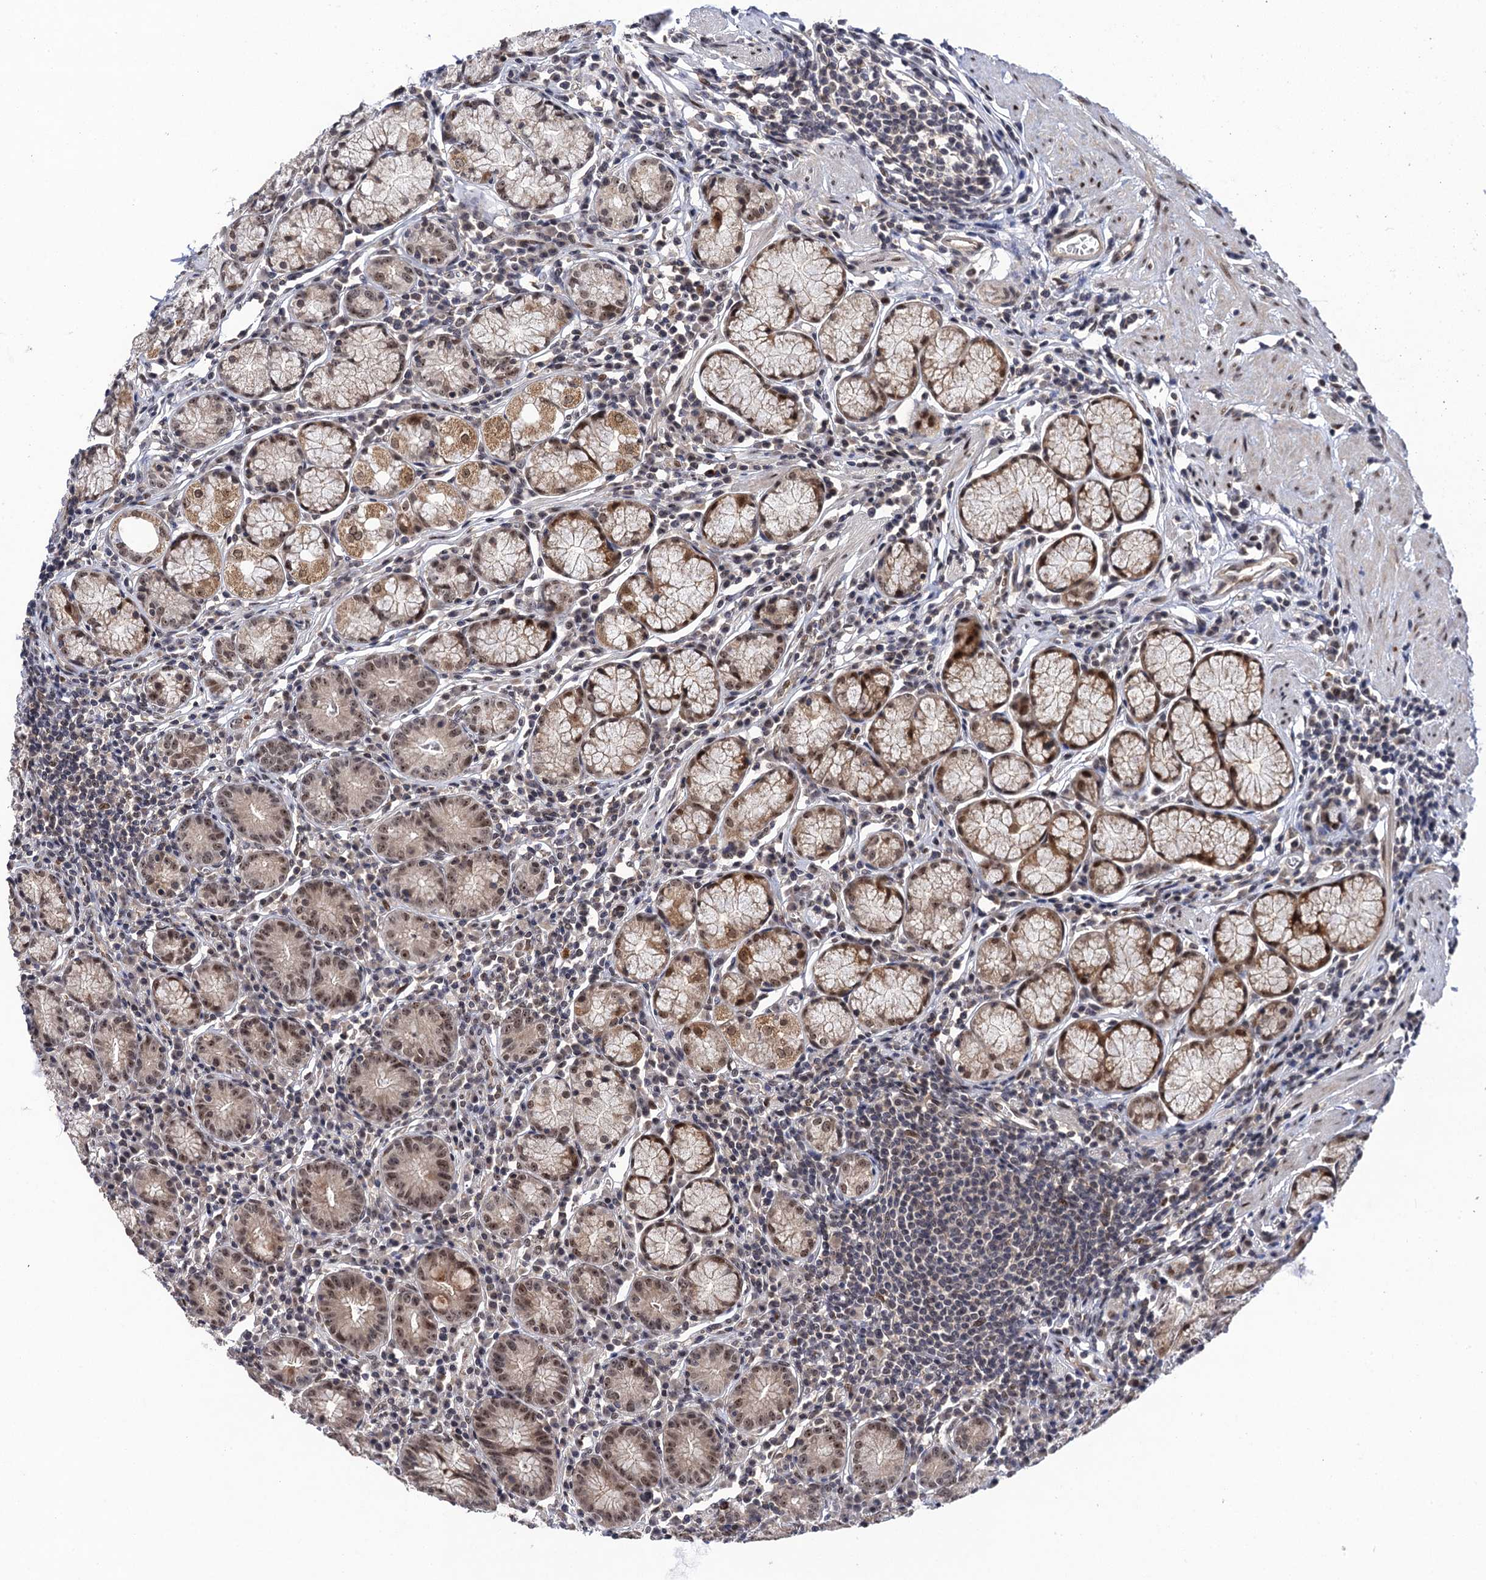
{"staining": {"intensity": "moderate", "quantity": "25%-75%", "location": "cytoplasmic/membranous,nuclear"}, "tissue": "stomach", "cell_type": "Glandular cells", "image_type": "normal", "snomed": [{"axis": "morphology", "description": "Normal tissue, NOS"}, {"axis": "topography", "description": "Stomach"}], "caption": "Glandular cells reveal moderate cytoplasmic/membranous,nuclear expression in approximately 25%-75% of cells in normal stomach. The staining is performed using DAB (3,3'-diaminobenzidine) brown chromogen to label protein expression. The nuclei are counter-stained blue using hematoxylin.", "gene": "ZAR1L", "patient": {"sex": "male", "age": 55}}